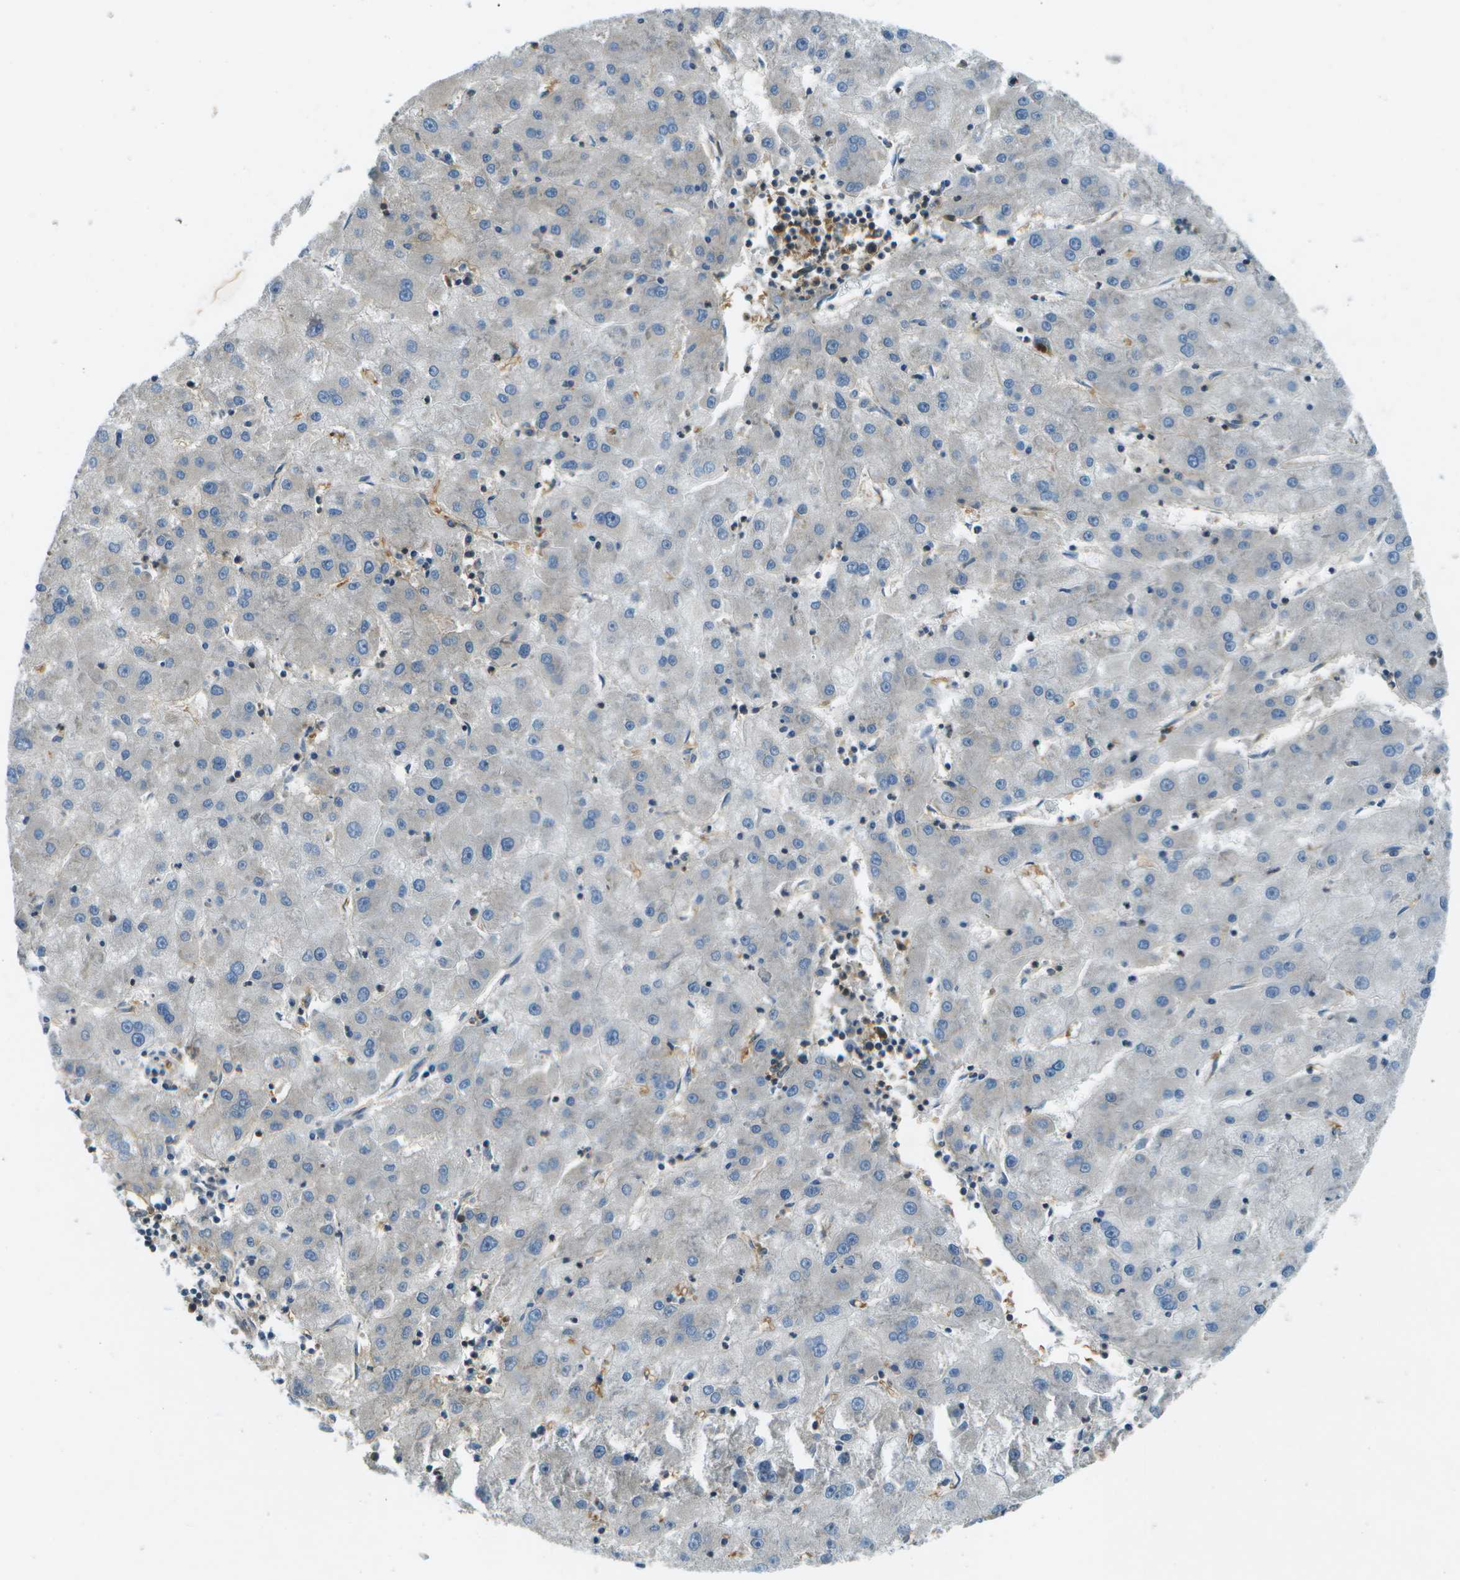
{"staining": {"intensity": "negative", "quantity": "none", "location": "none"}, "tissue": "liver cancer", "cell_type": "Tumor cells", "image_type": "cancer", "snomed": [{"axis": "morphology", "description": "Carcinoma, Hepatocellular, NOS"}, {"axis": "topography", "description": "Liver"}], "caption": "Protein analysis of liver cancer displays no significant expression in tumor cells.", "gene": "CTIF", "patient": {"sex": "male", "age": 72}}